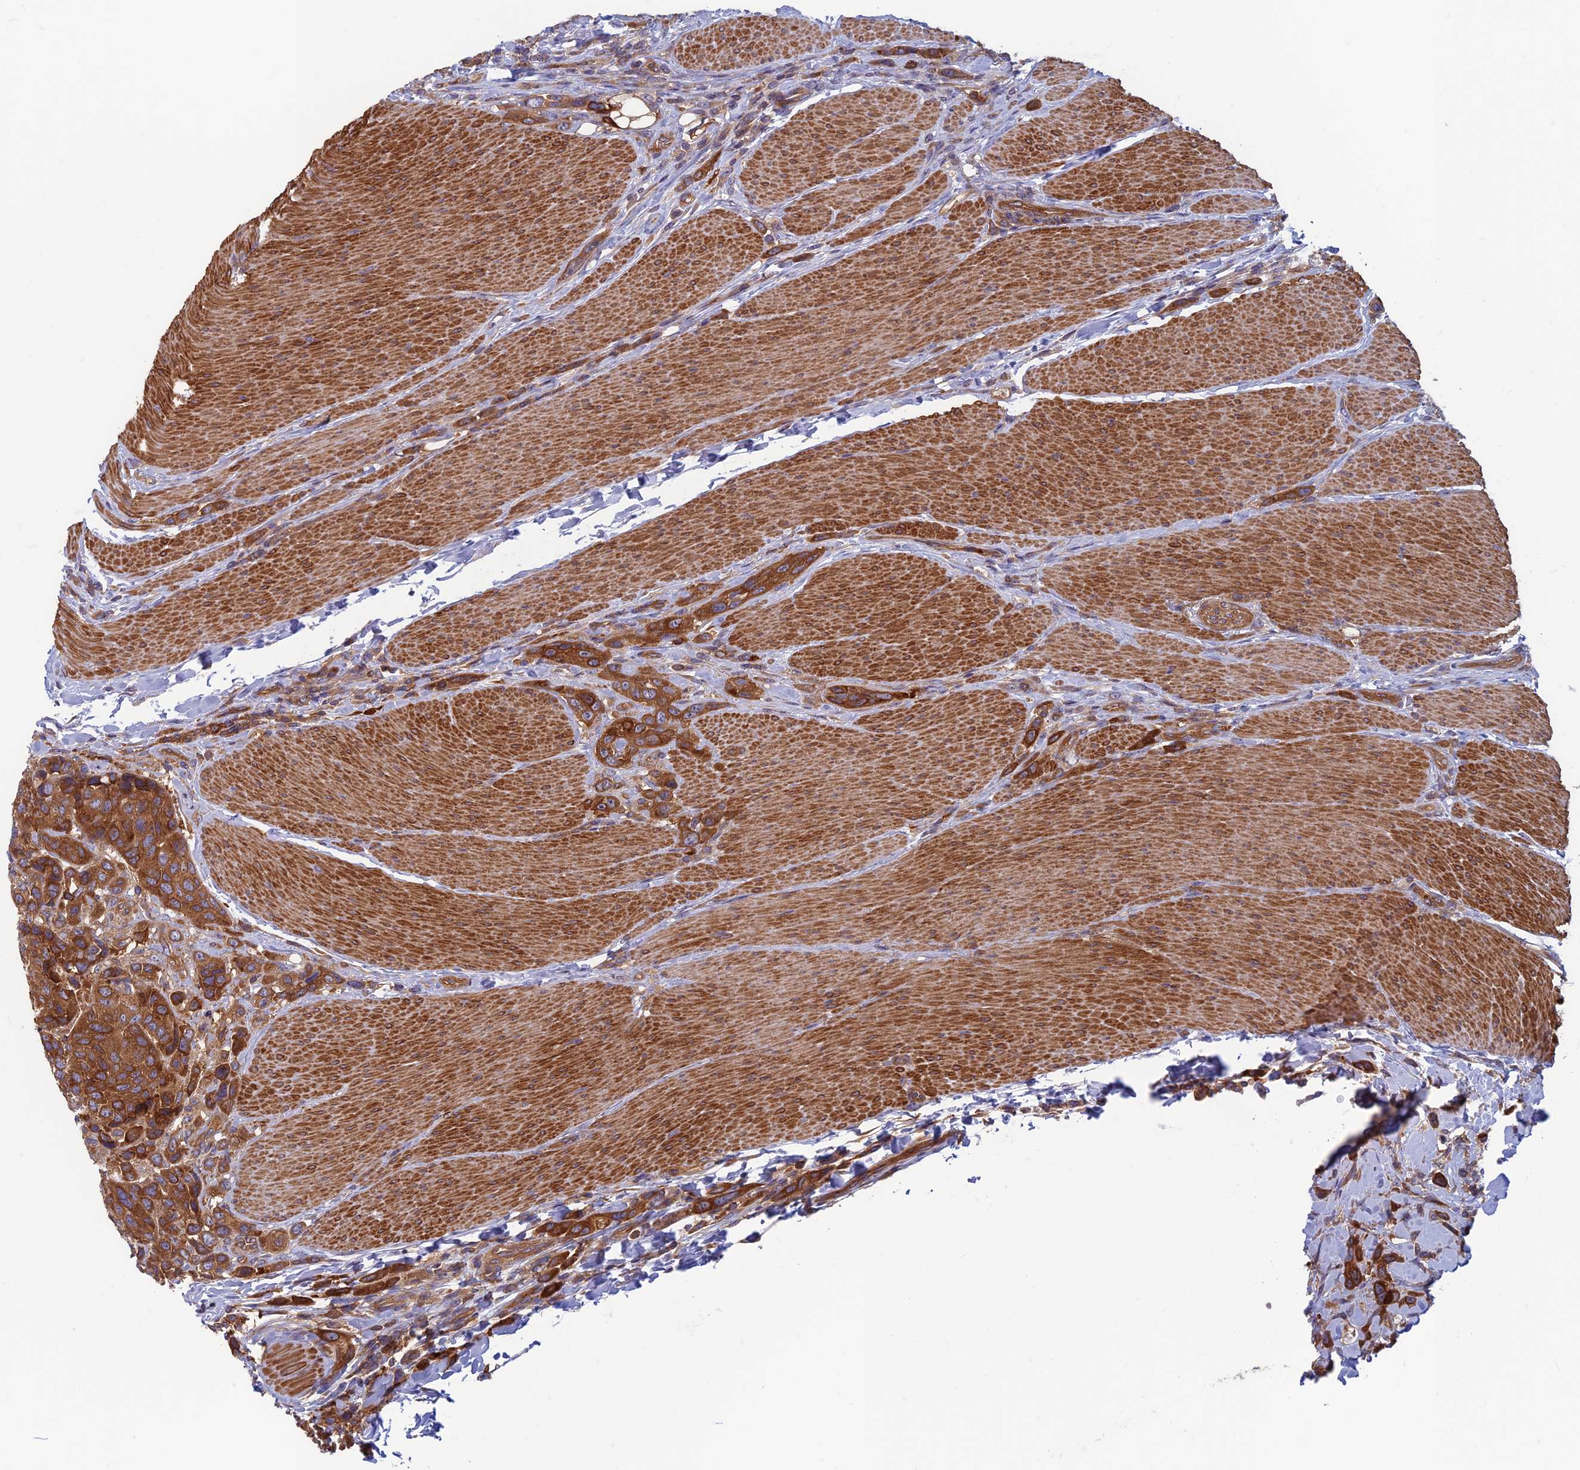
{"staining": {"intensity": "strong", "quantity": ">75%", "location": "cytoplasmic/membranous"}, "tissue": "urothelial cancer", "cell_type": "Tumor cells", "image_type": "cancer", "snomed": [{"axis": "morphology", "description": "Urothelial carcinoma, High grade"}, {"axis": "topography", "description": "Urinary bladder"}], "caption": "High-grade urothelial carcinoma stained for a protein (brown) exhibits strong cytoplasmic/membranous positive expression in about >75% of tumor cells.", "gene": "DNM1L", "patient": {"sex": "male", "age": 50}}